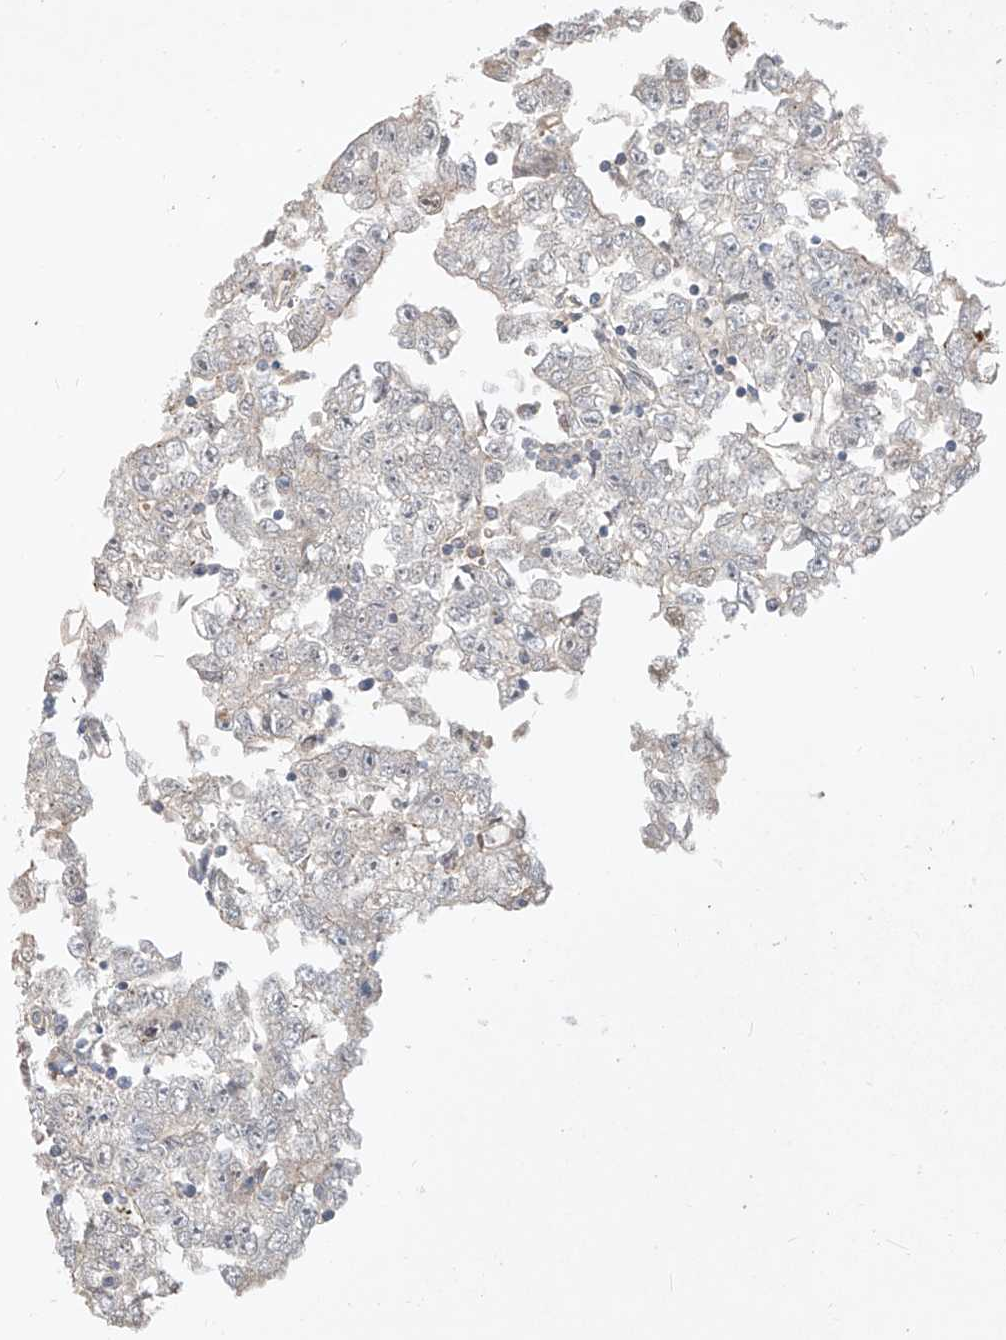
{"staining": {"intensity": "negative", "quantity": "none", "location": "none"}, "tissue": "testis cancer", "cell_type": "Tumor cells", "image_type": "cancer", "snomed": [{"axis": "morphology", "description": "Carcinoma, Embryonal, NOS"}, {"axis": "topography", "description": "Testis"}], "caption": "Protein analysis of testis cancer (embryonal carcinoma) shows no significant staining in tumor cells.", "gene": "TASP1", "patient": {"sex": "male", "age": 25}}